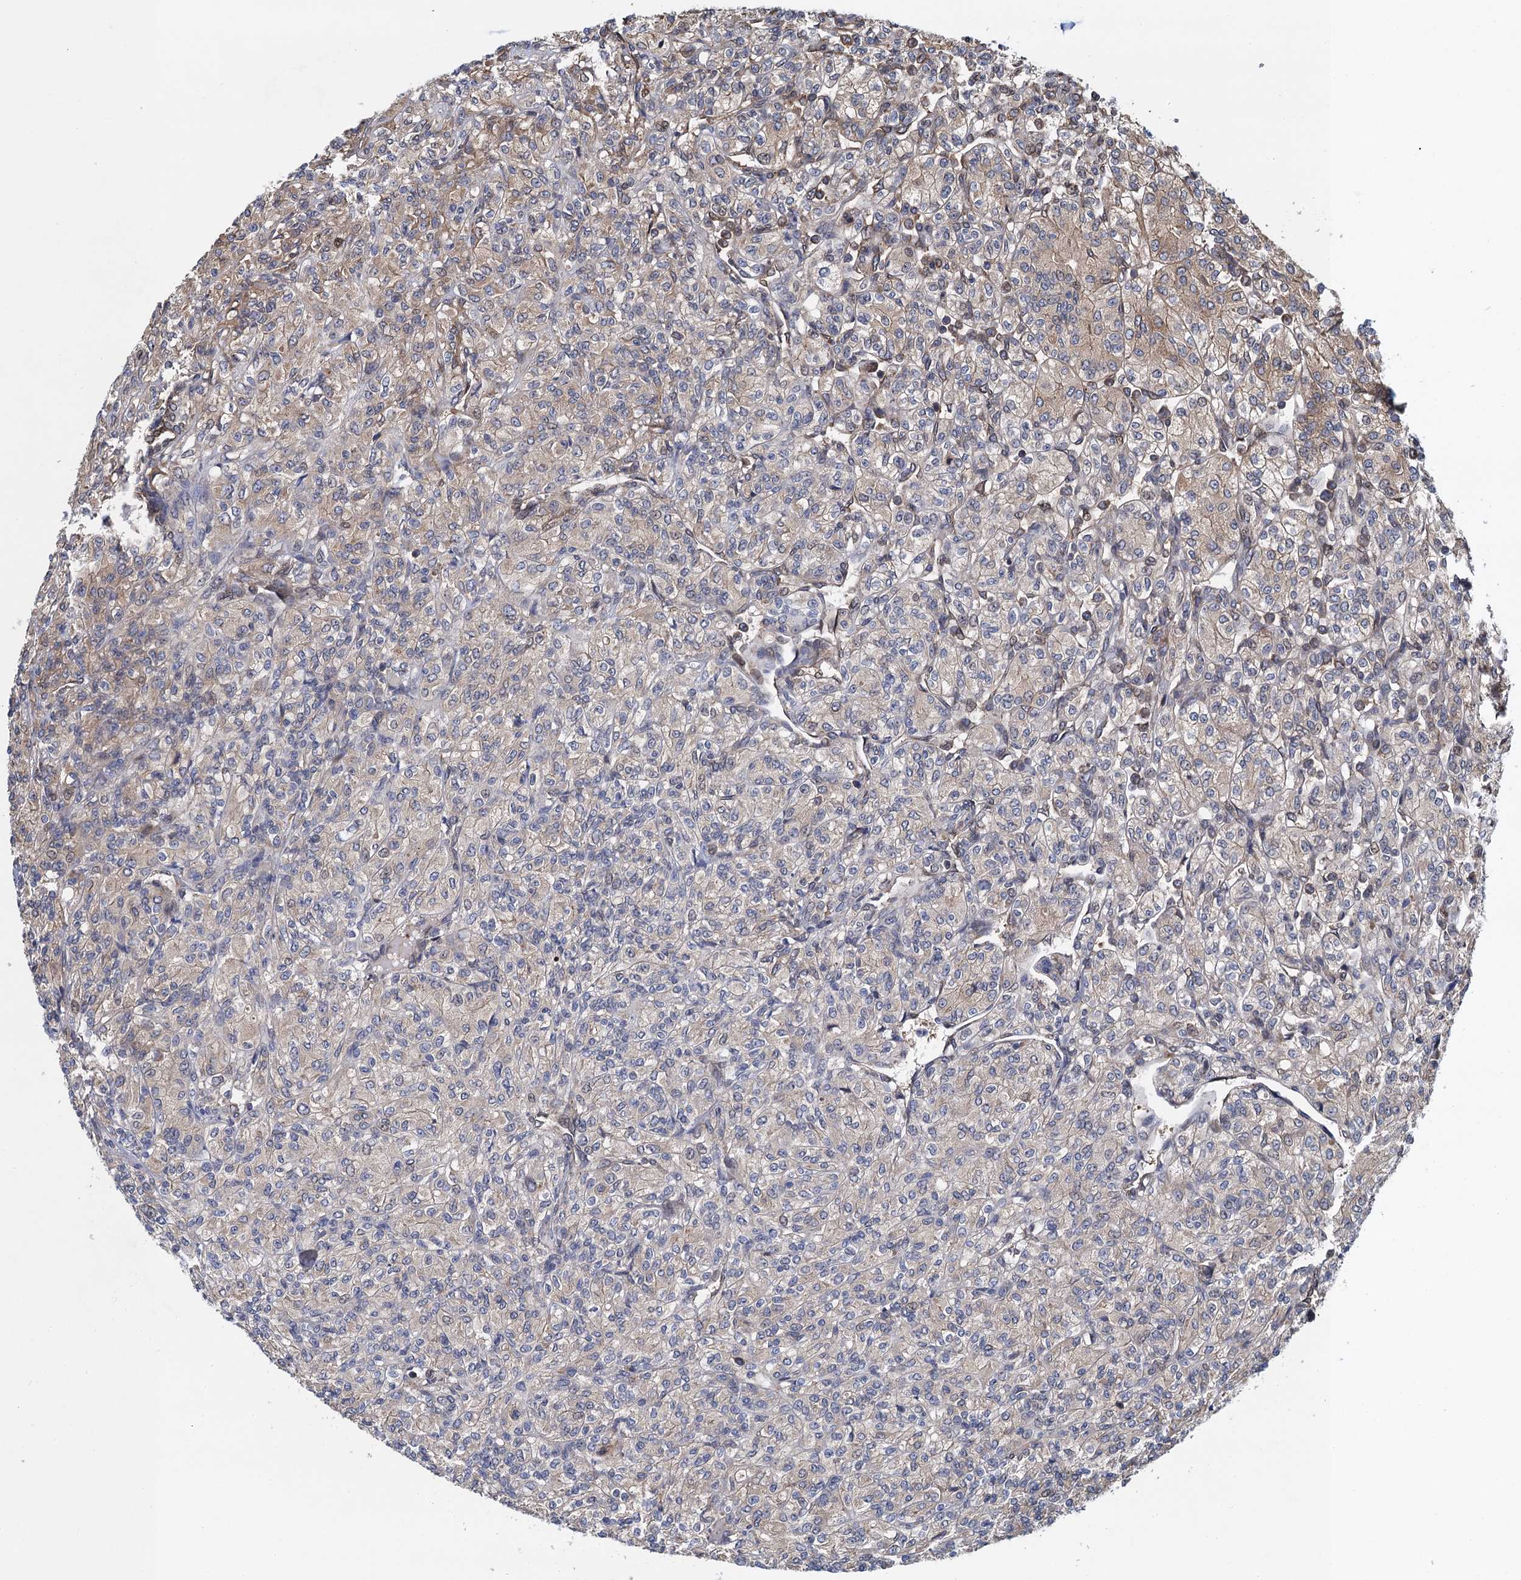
{"staining": {"intensity": "moderate", "quantity": "<25%", "location": "cytoplasmic/membranous"}, "tissue": "renal cancer", "cell_type": "Tumor cells", "image_type": "cancer", "snomed": [{"axis": "morphology", "description": "Adenocarcinoma, NOS"}, {"axis": "topography", "description": "Kidney"}], "caption": "Tumor cells reveal moderate cytoplasmic/membranous staining in approximately <25% of cells in renal cancer (adenocarcinoma). (DAB (3,3'-diaminobenzidine) IHC with brightfield microscopy, high magnification).", "gene": "MDM1", "patient": {"sex": "male", "age": 77}}